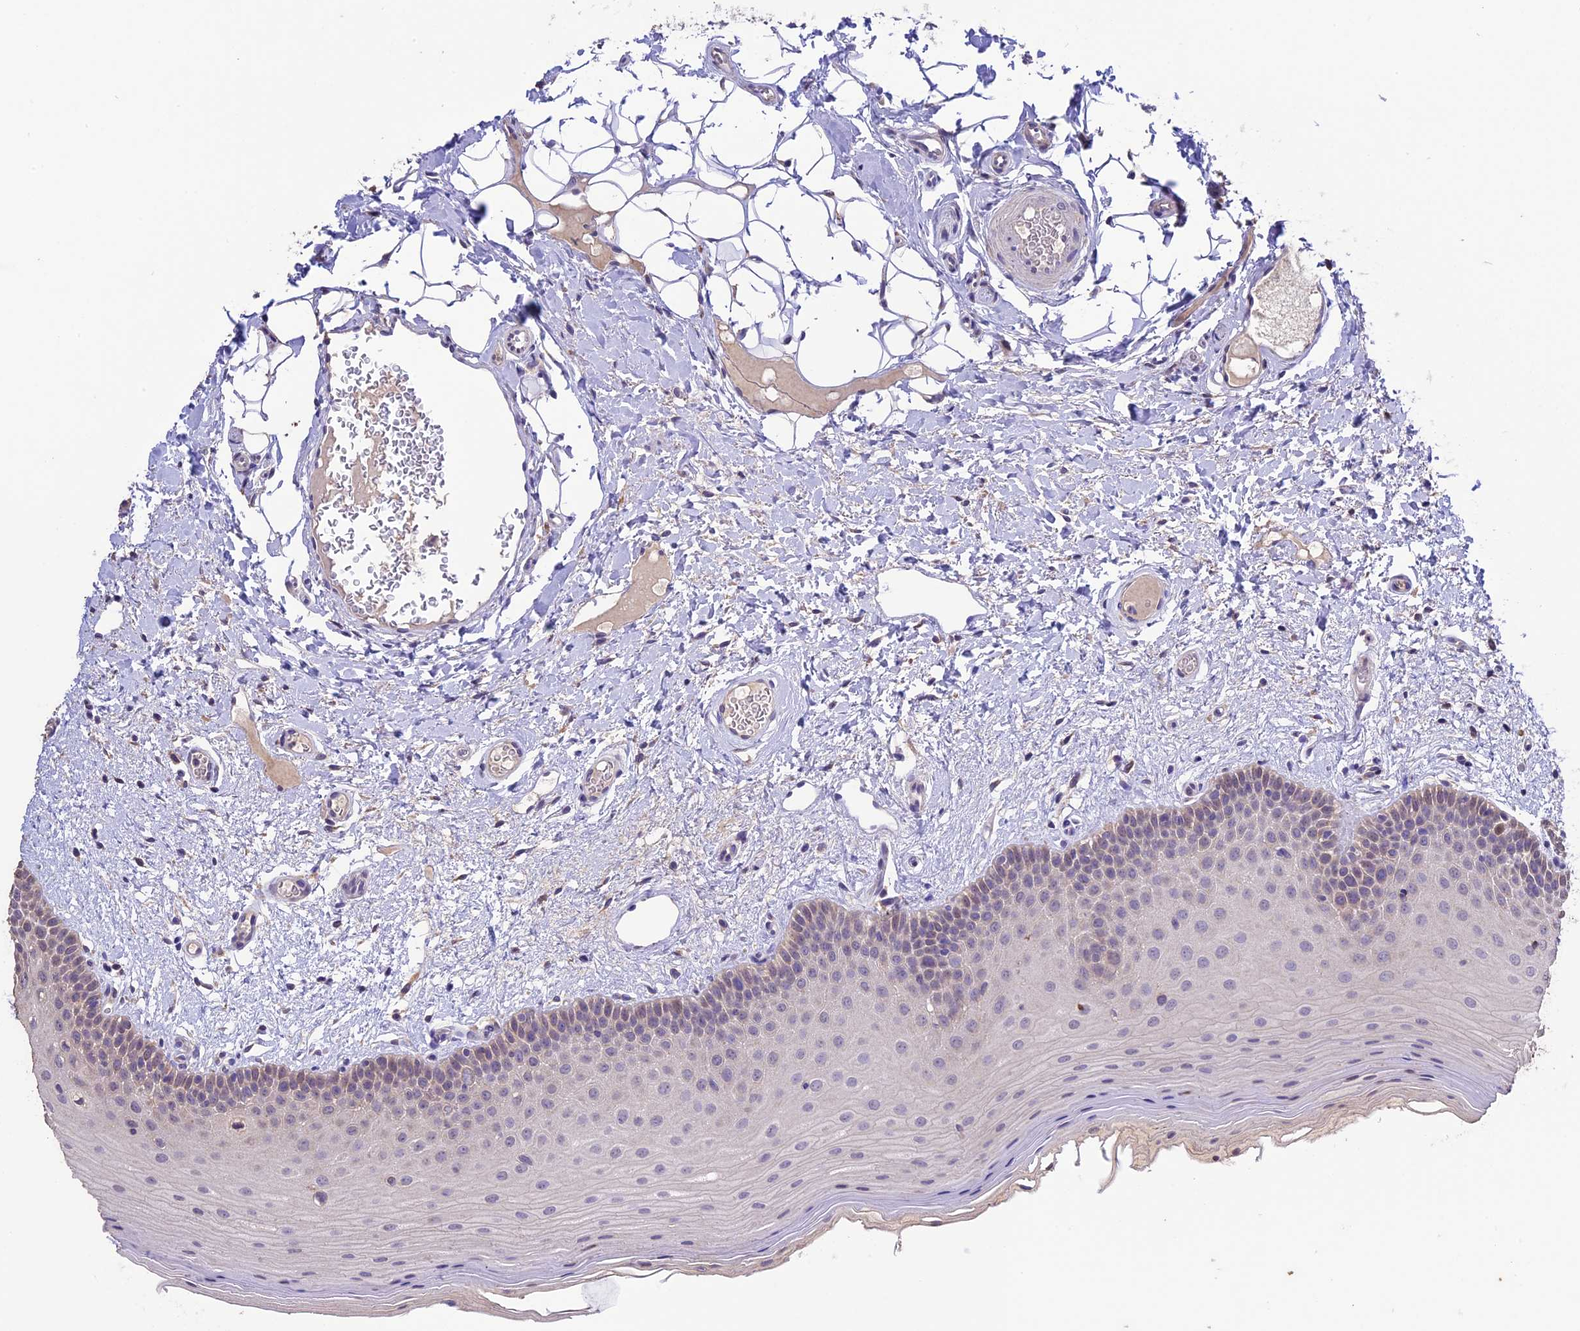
{"staining": {"intensity": "weak", "quantity": "<25%", "location": "cytoplasmic/membranous"}, "tissue": "oral mucosa", "cell_type": "Squamous epithelial cells", "image_type": "normal", "snomed": [{"axis": "morphology", "description": "Normal tissue, NOS"}, {"axis": "topography", "description": "Oral tissue"}, {"axis": "topography", "description": "Tounge, NOS"}], "caption": "This is an immunohistochemistry (IHC) image of unremarkable oral mucosa. There is no expression in squamous epithelial cells.", "gene": "DIS3L", "patient": {"sex": "male", "age": 47}}